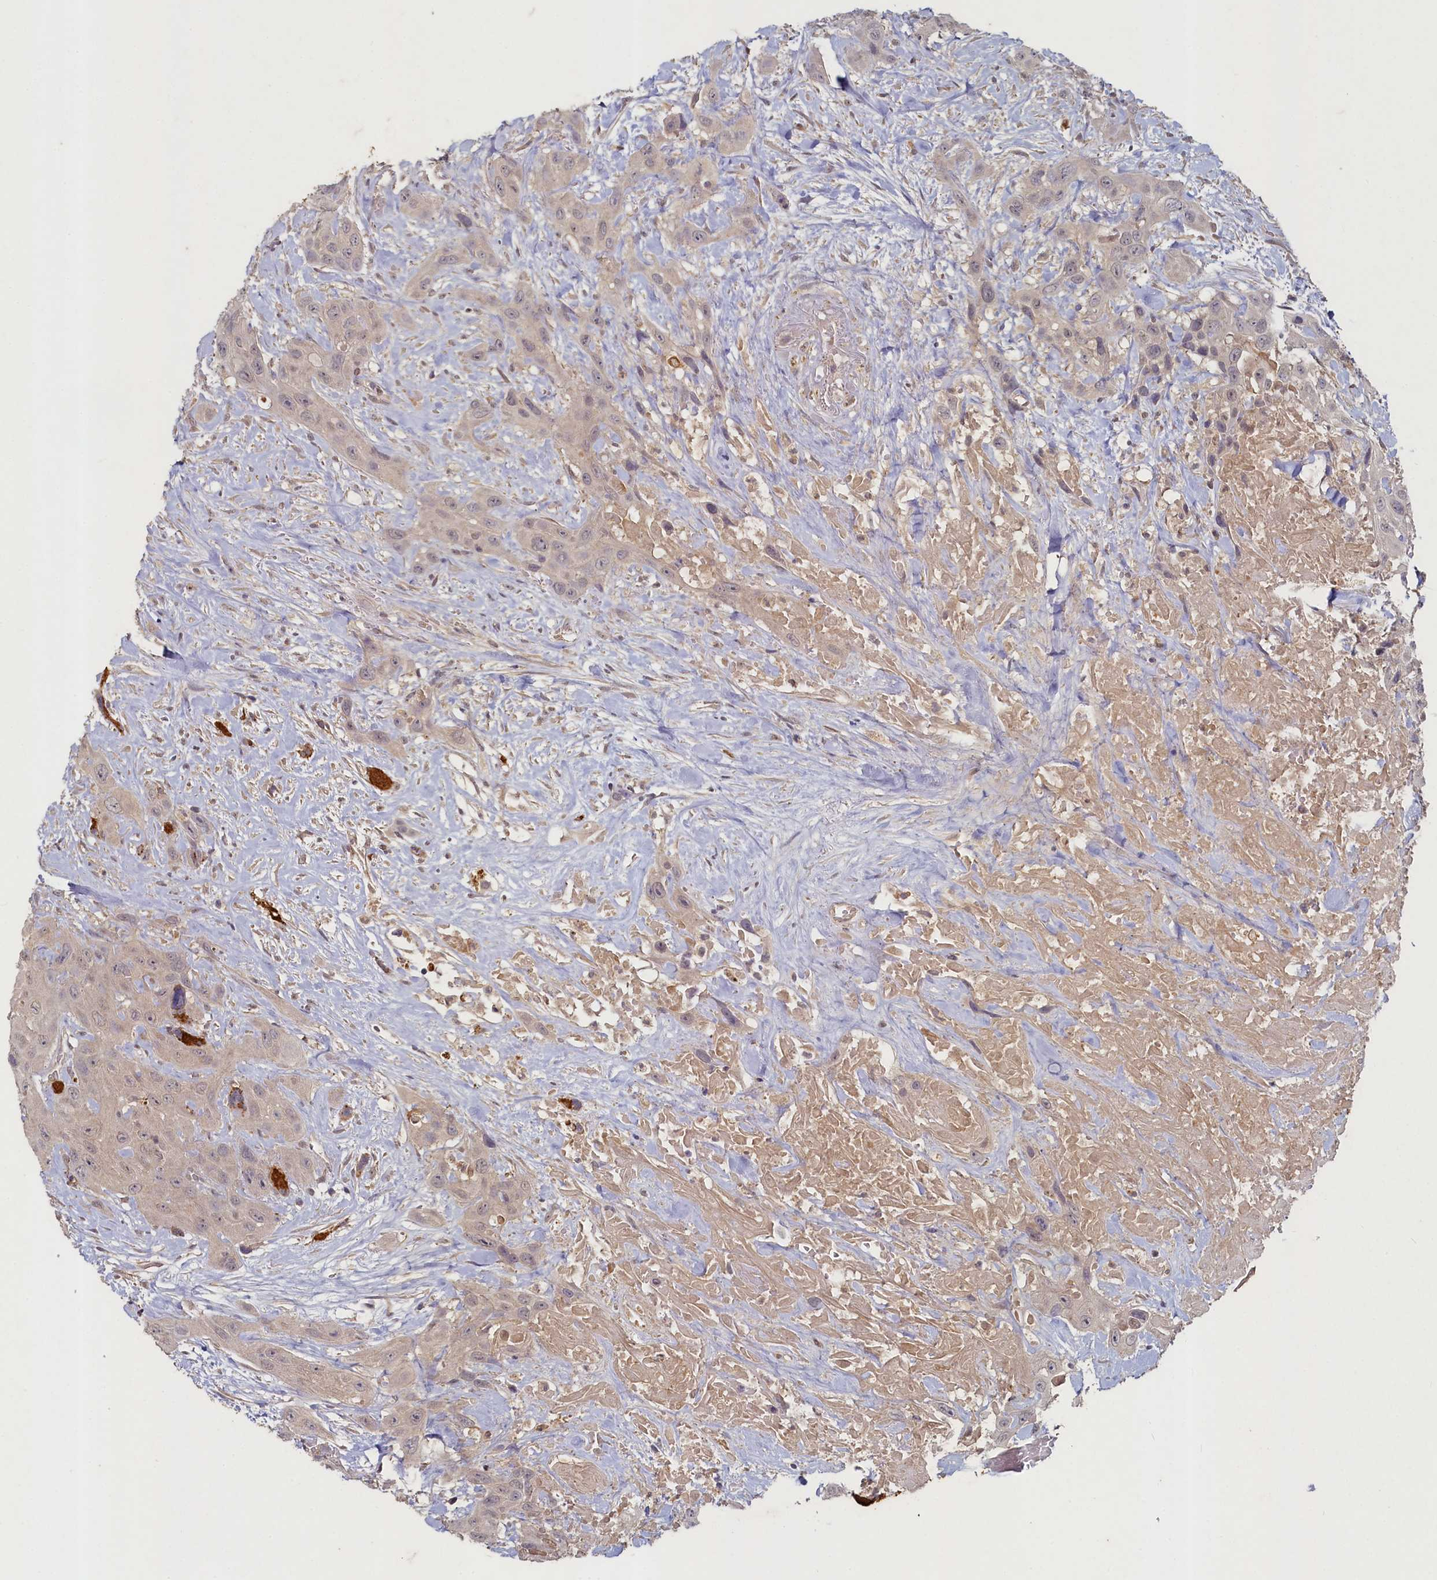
{"staining": {"intensity": "weak", "quantity": "25%-75%", "location": "cytoplasmic/membranous"}, "tissue": "head and neck cancer", "cell_type": "Tumor cells", "image_type": "cancer", "snomed": [{"axis": "morphology", "description": "Squamous cell carcinoma, NOS"}, {"axis": "topography", "description": "Head-Neck"}], "caption": "A high-resolution photomicrograph shows IHC staining of head and neck cancer, which shows weak cytoplasmic/membranous positivity in approximately 25%-75% of tumor cells. The protein of interest is stained brown, and the nuclei are stained in blue (DAB (3,3'-diaminobenzidine) IHC with brightfield microscopy, high magnification).", "gene": "HERC3", "patient": {"sex": "male", "age": 81}}